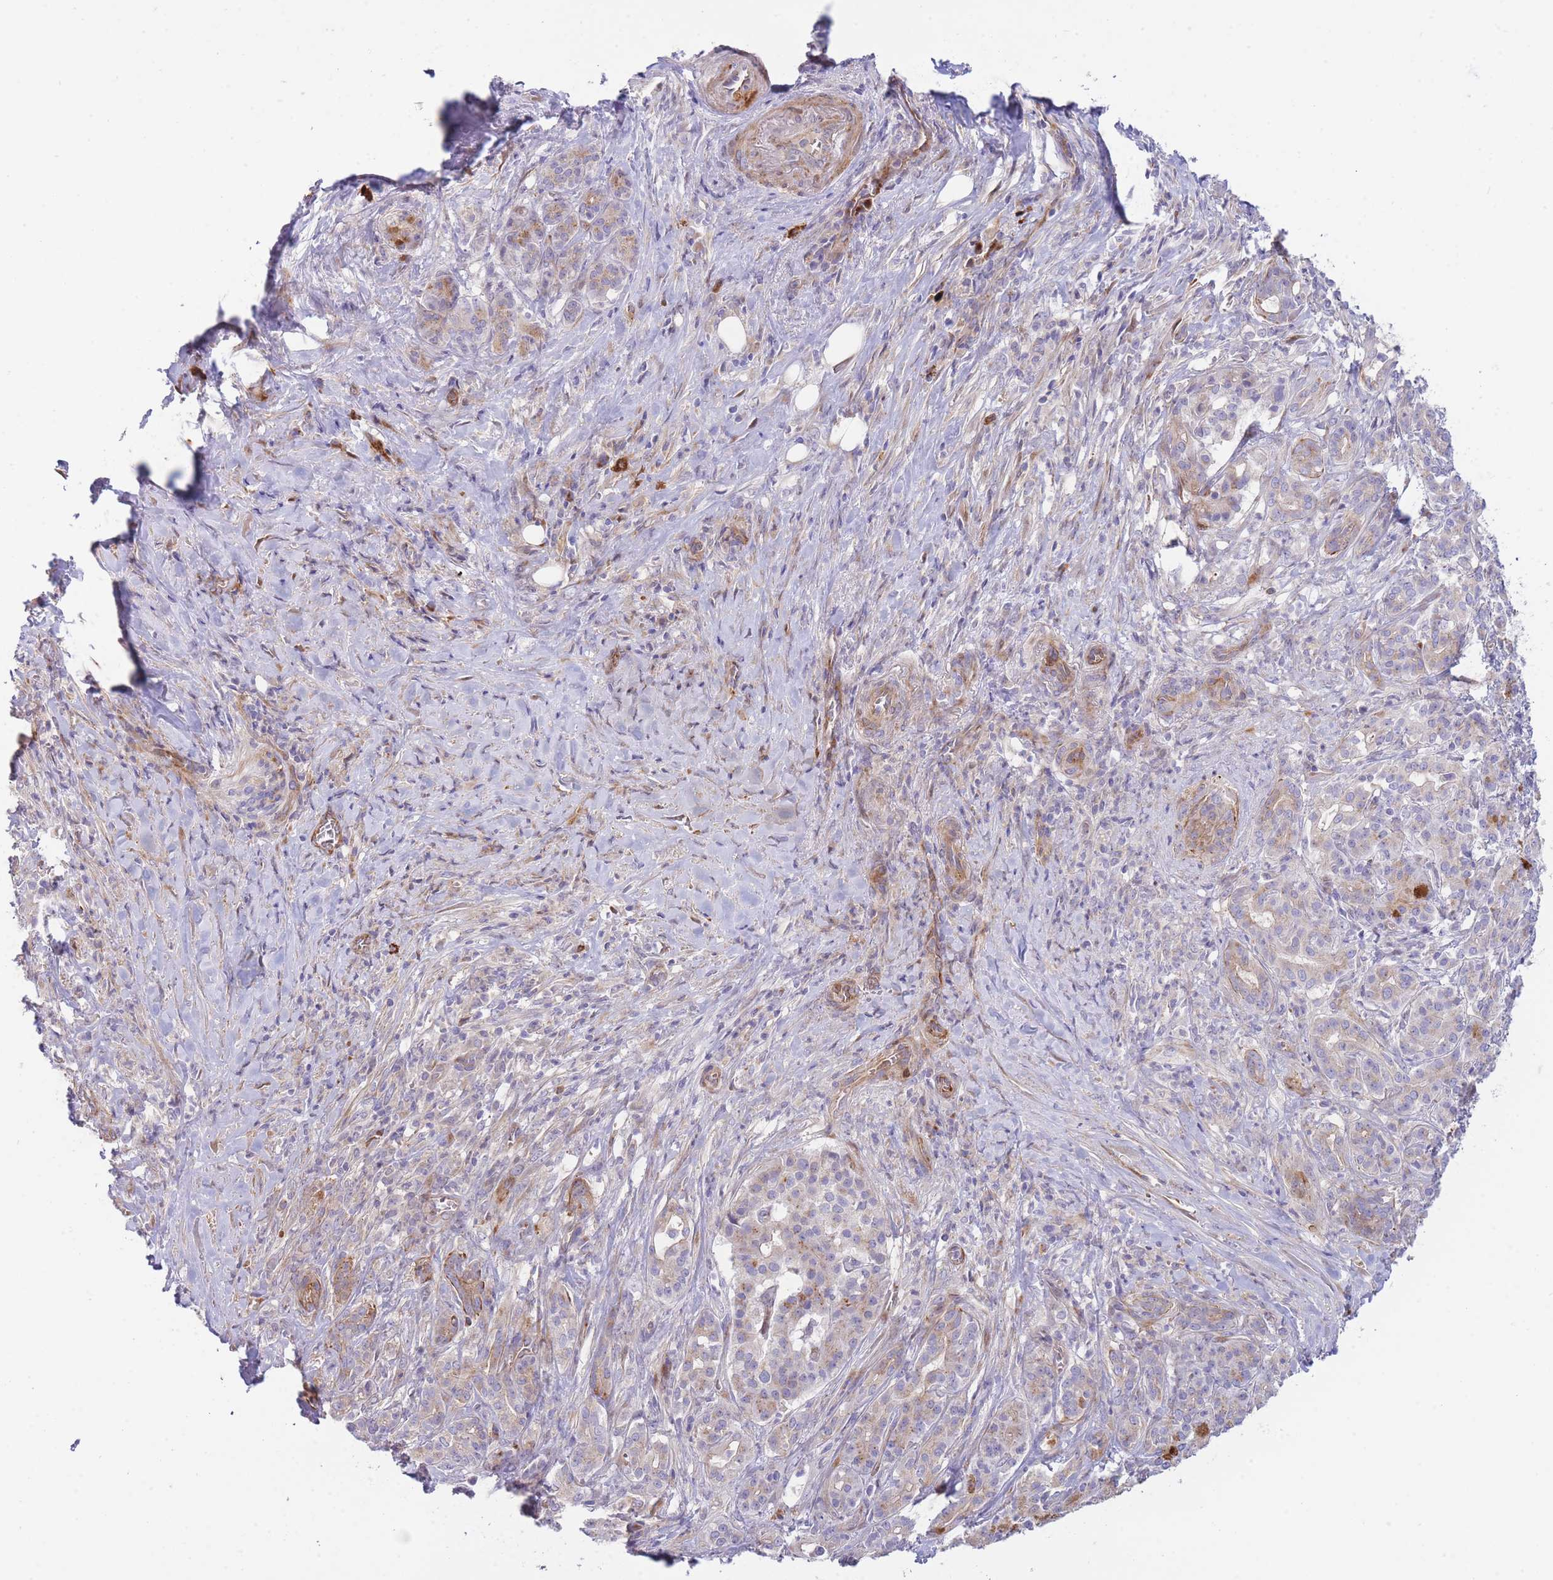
{"staining": {"intensity": "moderate", "quantity": "<25%", "location": "cytoplasmic/membranous"}, "tissue": "pancreatic cancer", "cell_type": "Tumor cells", "image_type": "cancer", "snomed": [{"axis": "morphology", "description": "Adenocarcinoma, NOS"}, {"axis": "topography", "description": "Pancreas"}], "caption": "Pancreatic cancer stained for a protein shows moderate cytoplasmic/membranous positivity in tumor cells. Immunohistochemistry stains the protein of interest in brown and the nuclei are stained blue.", "gene": "ATP5MC2", "patient": {"sex": "male", "age": 57}}